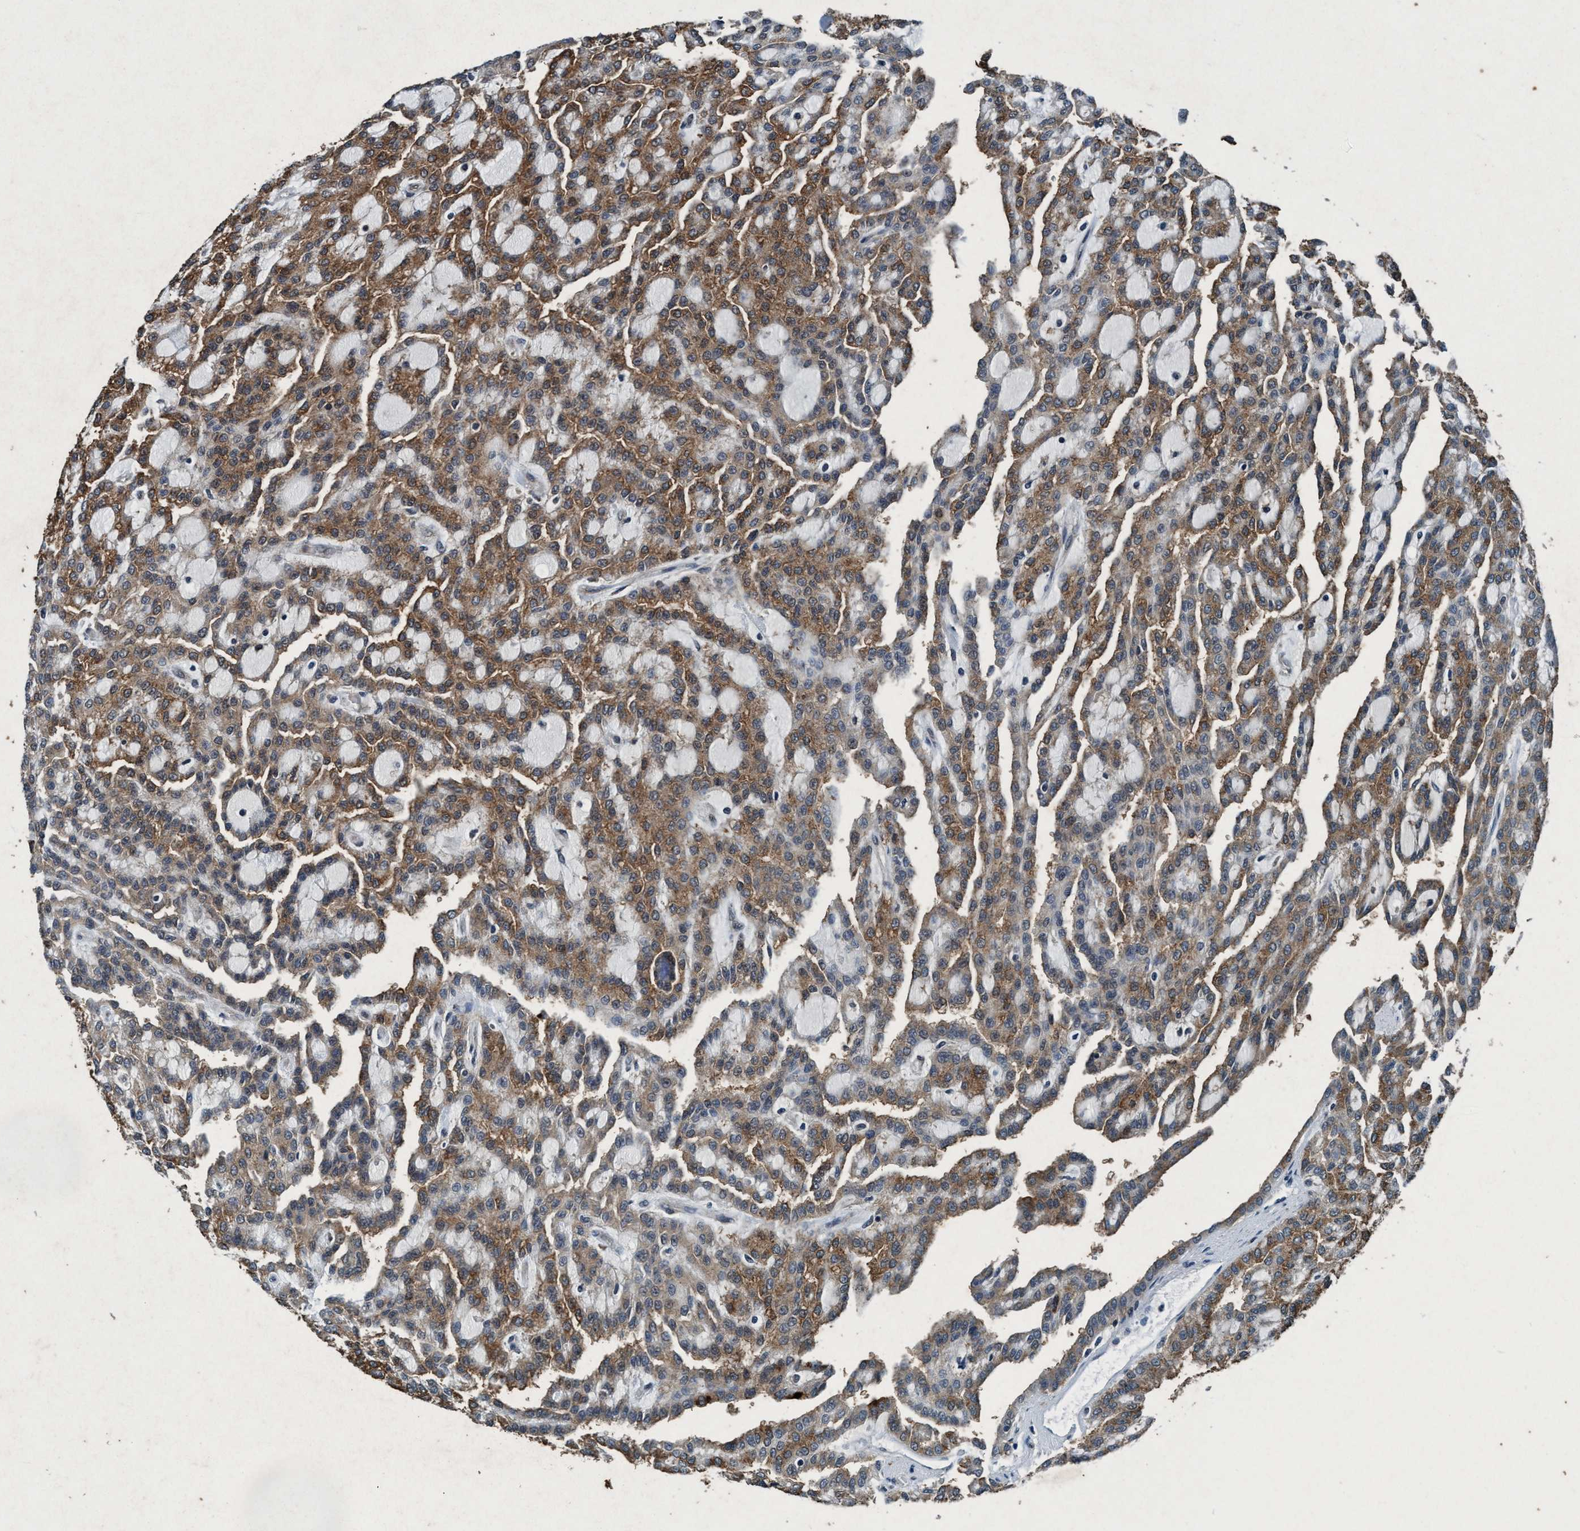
{"staining": {"intensity": "moderate", "quantity": ">75%", "location": "cytoplasmic/membranous"}, "tissue": "renal cancer", "cell_type": "Tumor cells", "image_type": "cancer", "snomed": [{"axis": "morphology", "description": "Adenocarcinoma, NOS"}, {"axis": "topography", "description": "Kidney"}], "caption": "Immunohistochemistry image of human renal cancer (adenocarcinoma) stained for a protein (brown), which demonstrates medium levels of moderate cytoplasmic/membranous staining in about >75% of tumor cells.", "gene": "AKT1S1", "patient": {"sex": "male", "age": 63}}